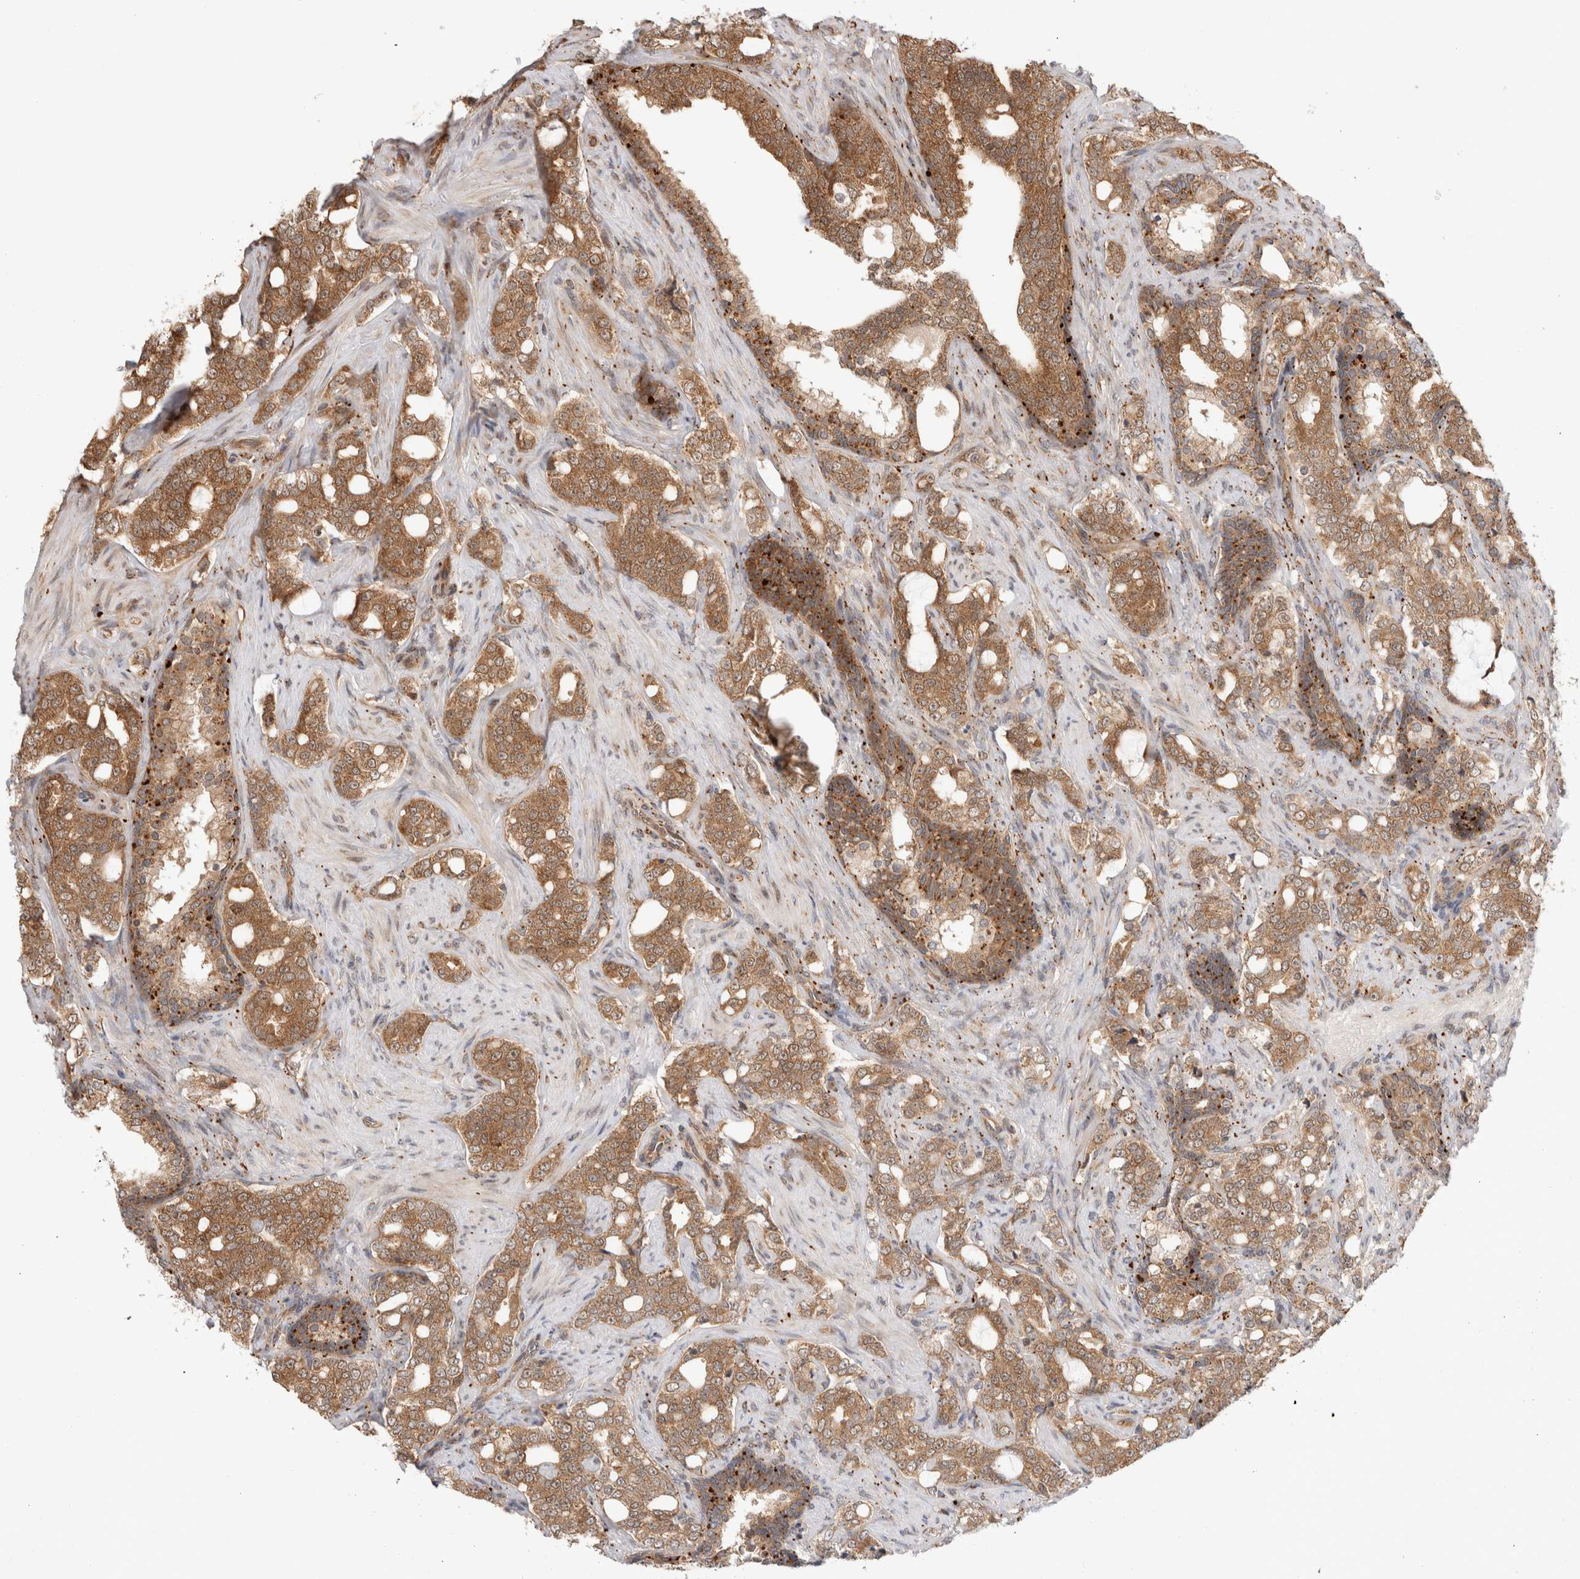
{"staining": {"intensity": "moderate", "quantity": ">75%", "location": "cytoplasmic/membranous"}, "tissue": "prostate cancer", "cell_type": "Tumor cells", "image_type": "cancer", "snomed": [{"axis": "morphology", "description": "Adenocarcinoma, High grade"}, {"axis": "topography", "description": "Prostate"}], "caption": "About >75% of tumor cells in high-grade adenocarcinoma (prostate) reveal moderate cytoplasmic/membranous protein expression as visualized by brown immunohistochemical staining.", "gene": "ACTL9", "patient": {"sex": "male", "age": 64}}